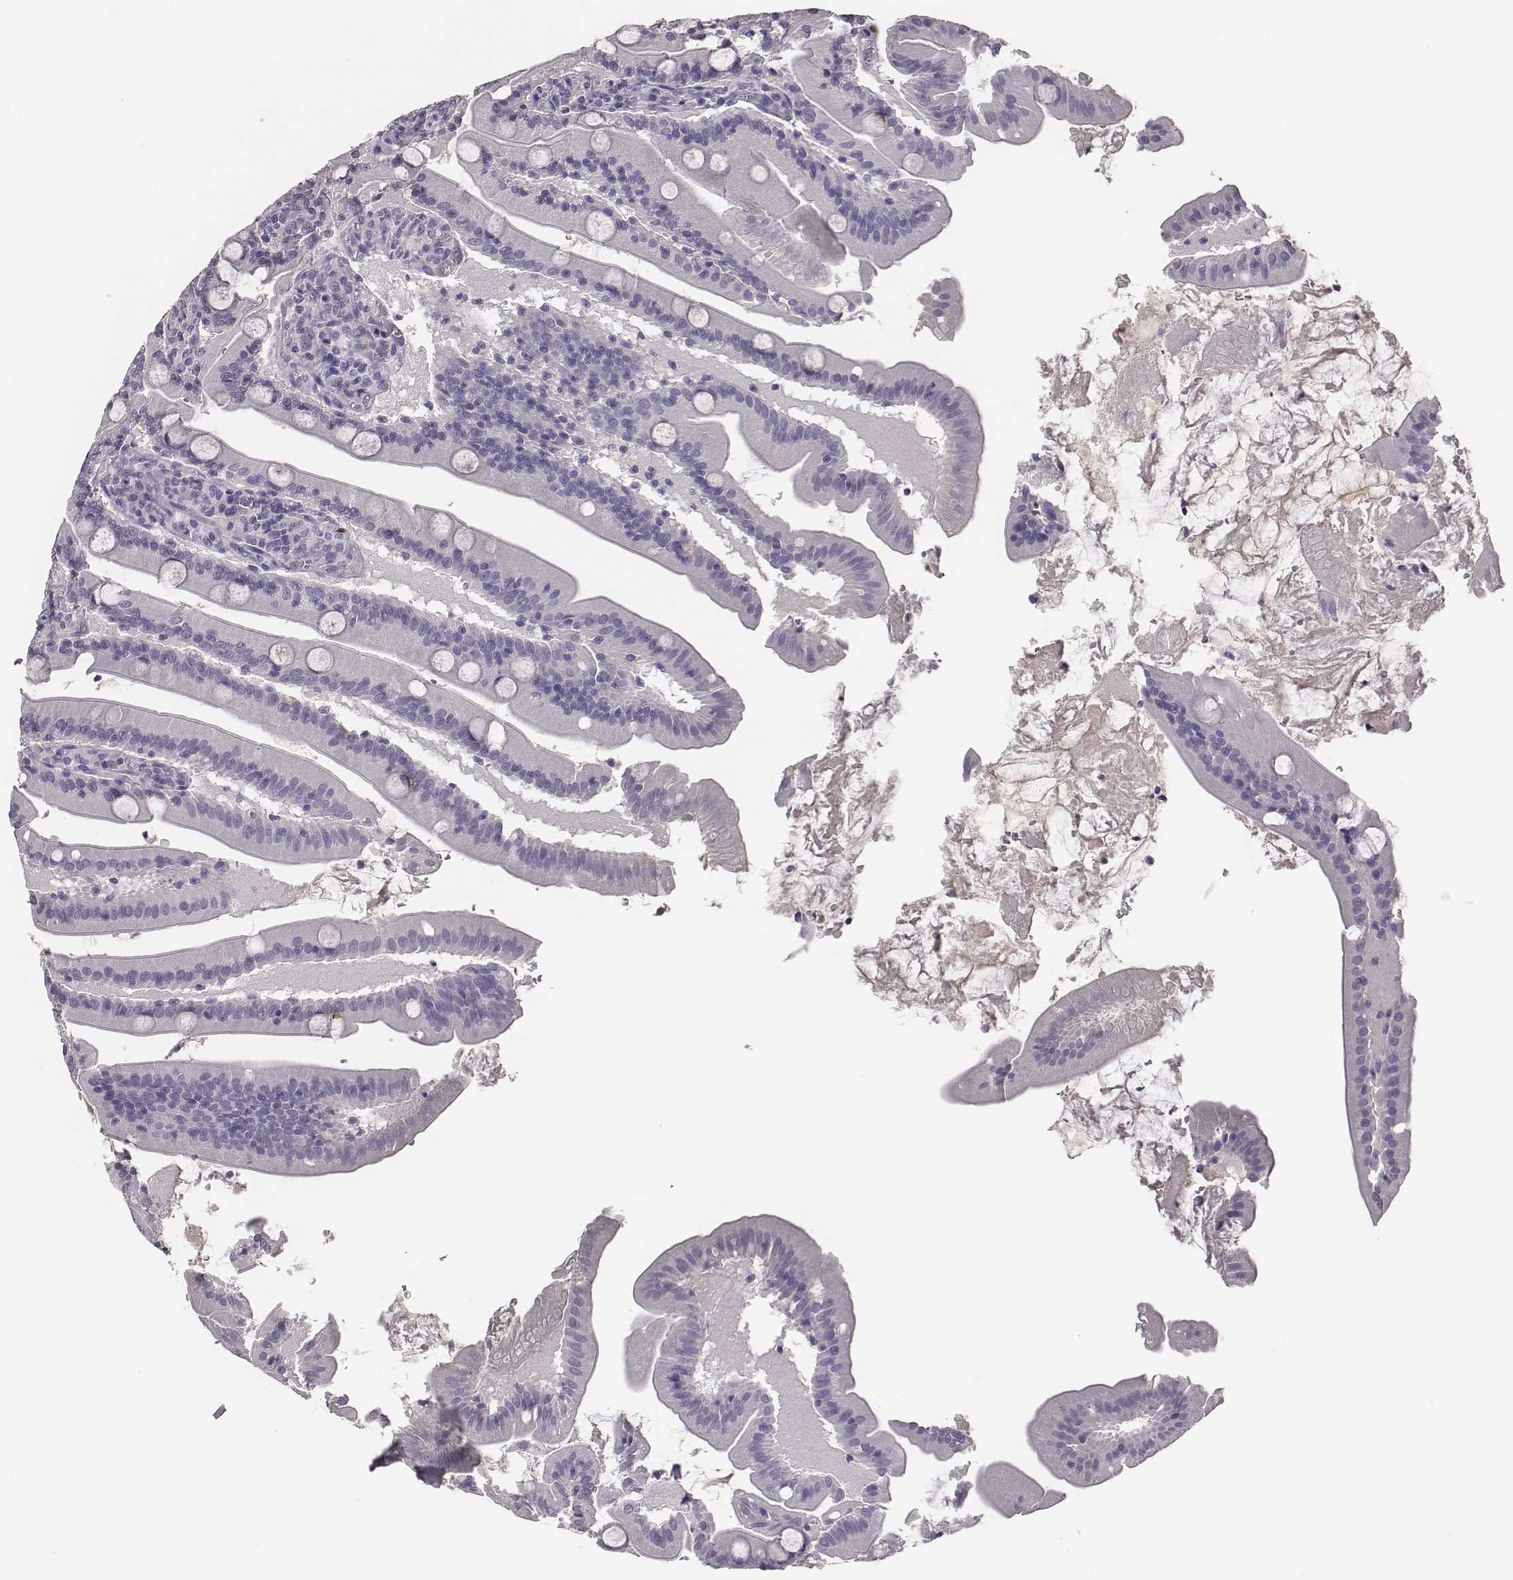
{"staining": {"intensity": "negative", "quantity": "none", "location": "none"}, "tissue": "small intestine", "cell_type": "Glandular cells", "image_type": "normal", "snomed": [{"axis": "morphology", "description": "Normal tissue, NOS"}, {"axis": "topography", "description": "Small intestine"}], "caption": "Protein analysis of normal small intestine displays no significant expression in glandular cells.", "gene": "EN1", "patient": {"sex": "male", "age": 37}}